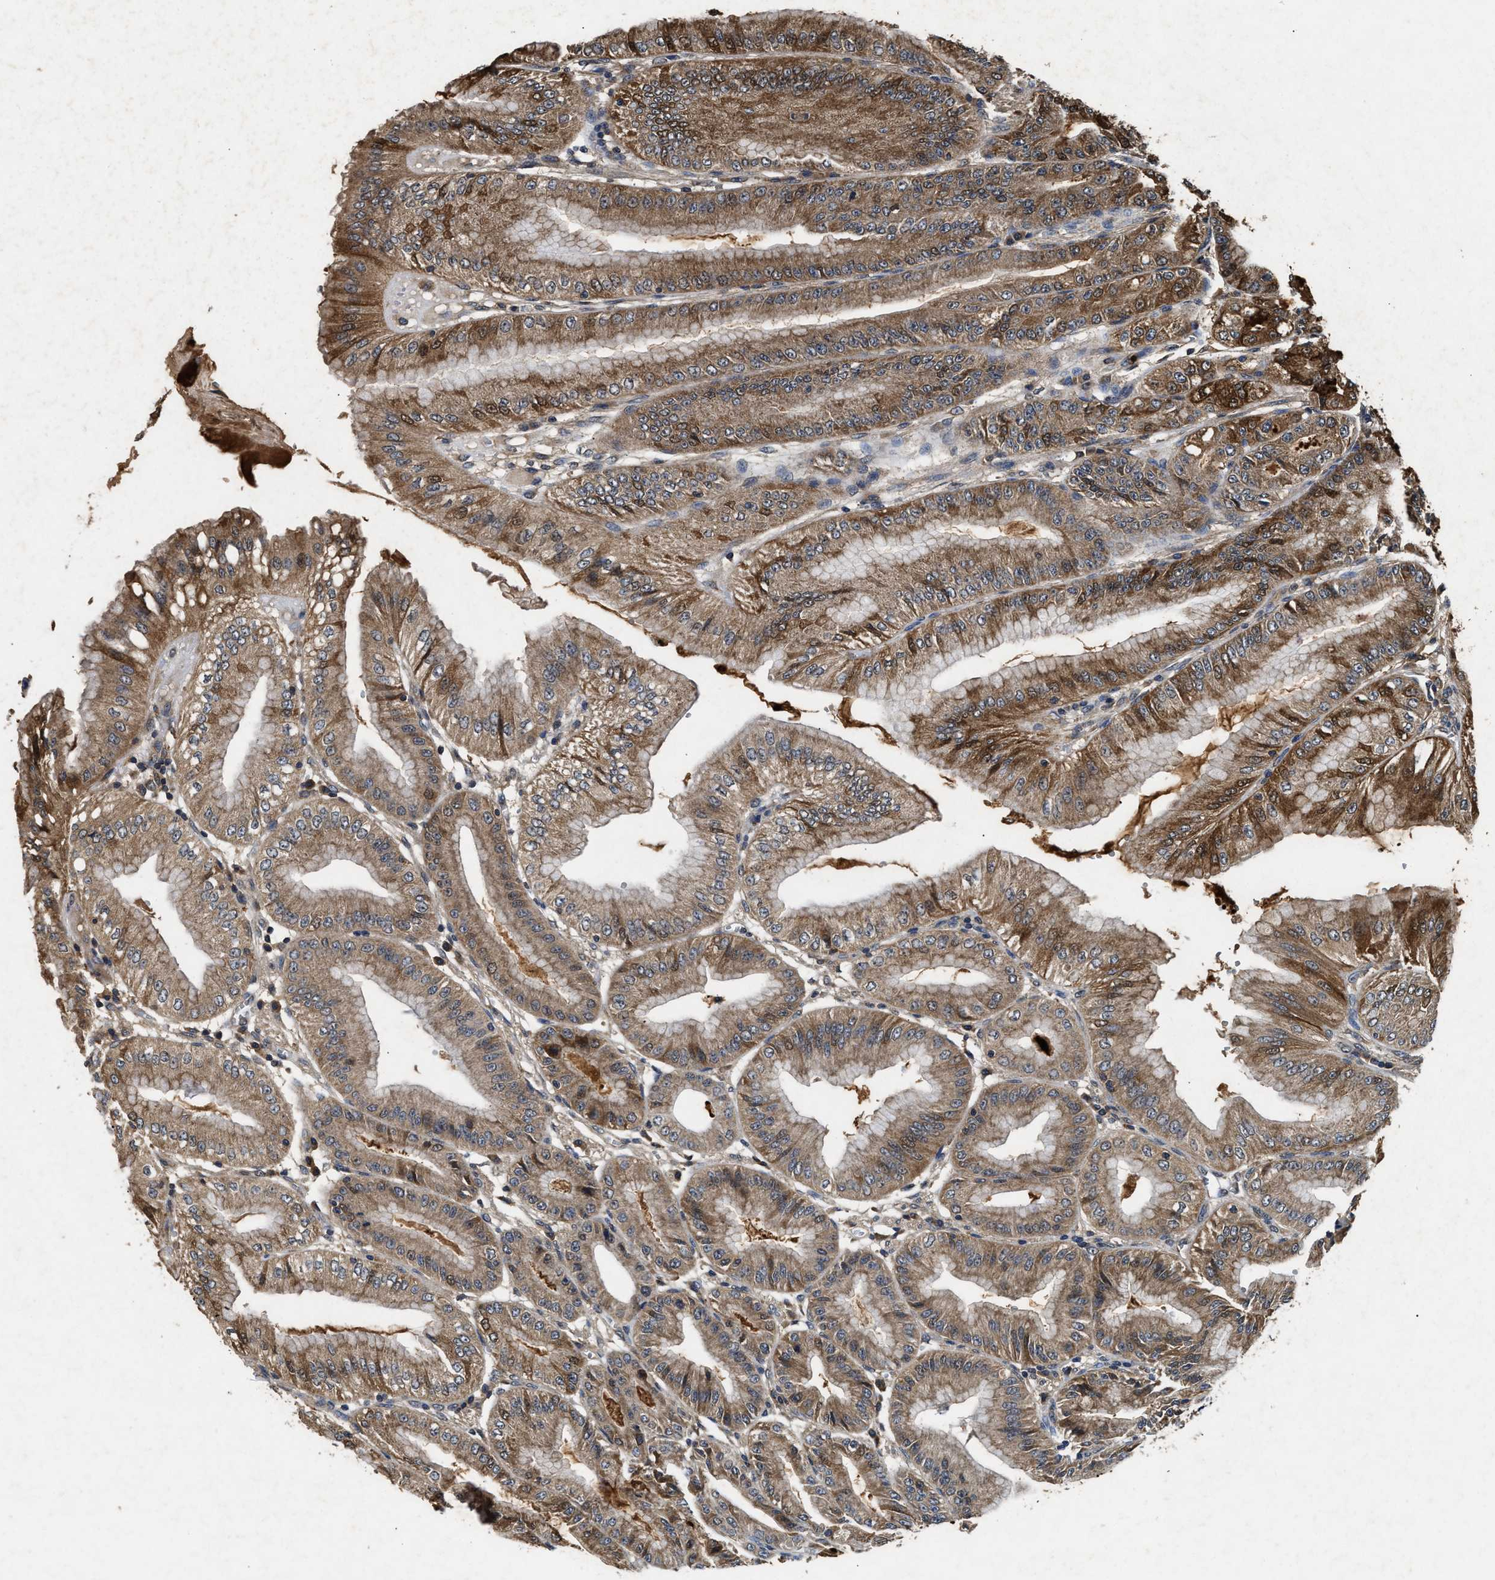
{"staining": {"intensity": "strong", "quantity": "25%-75%", "location": "cytoplasmic/membranous"}, "tissue": "stomach", "cell_type": "Glandular cells", "image_type": "normal", "snomed": [{"axis": "morphology", "description": "Normal tissue, NOS"}, {"axis": "topography", "description": "Stomach, lower"}], "caption": "Glandular cells display high levels of strong cytoplasmic/membranous positivity in about 25%-75% of cells in normal human stomach.", "gene": "PDAP1", "patient": {"sex": "male", "age": 71}}